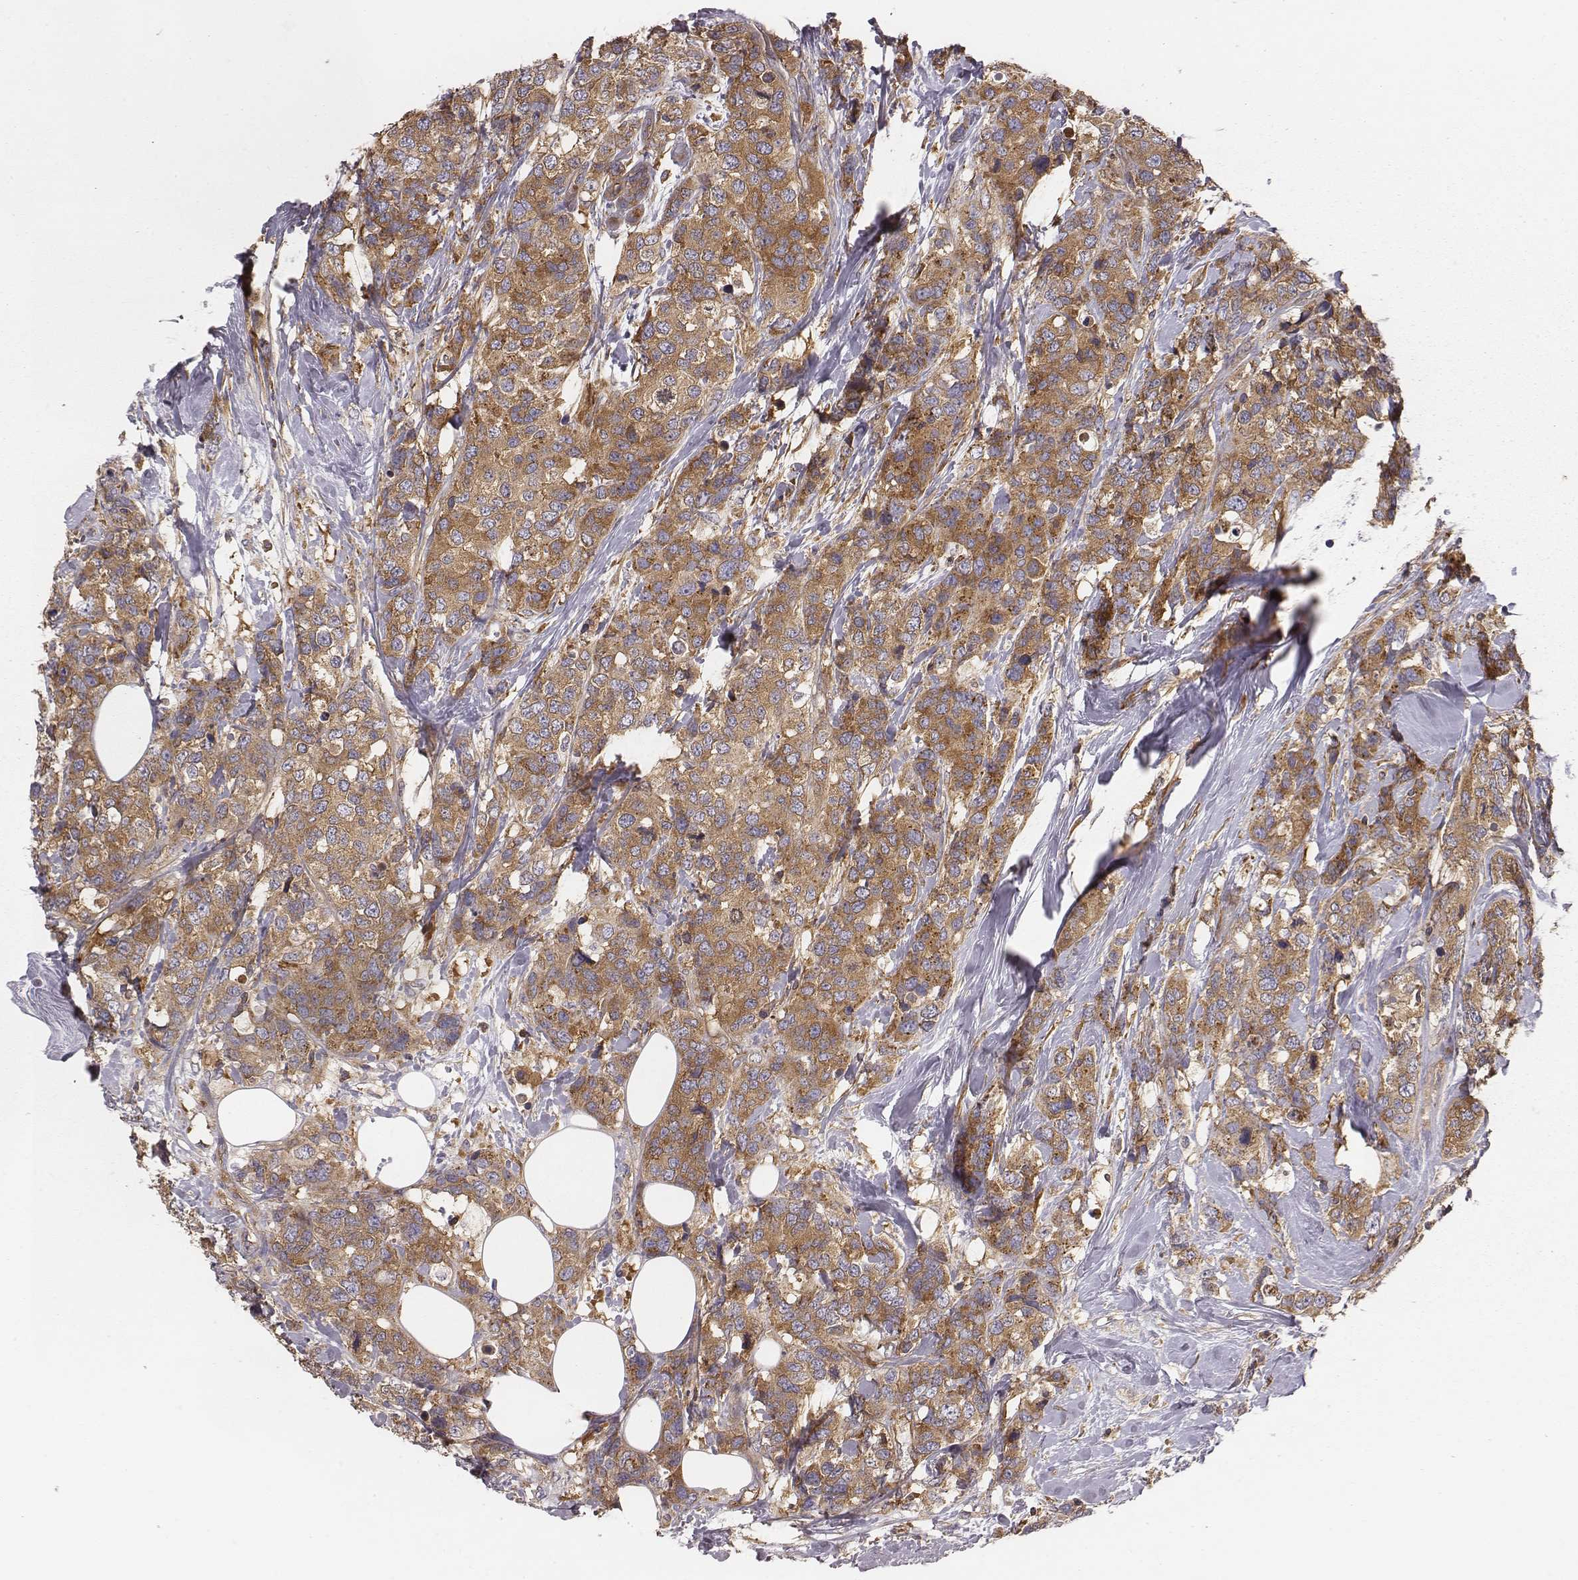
{"staining": {"intensity": "moderate", "quantity": ">75%", "location": "cytoplasmic/membranous"}, "tissue": "breast cancer", "cell_type": "Tumor cells", "image_type": "cancer", "snomed": [{"axis": "morphology", "description": "Lobular carcinoma"}, {"axis": "topography", "description": "Breast"}], "caption": "Breast cancer stained for a protein reveals moderate cytoplasmic/membranous positivity in tumor cells.", "gene": "CAD", "patient": {"sex": "female", "age": 59}}